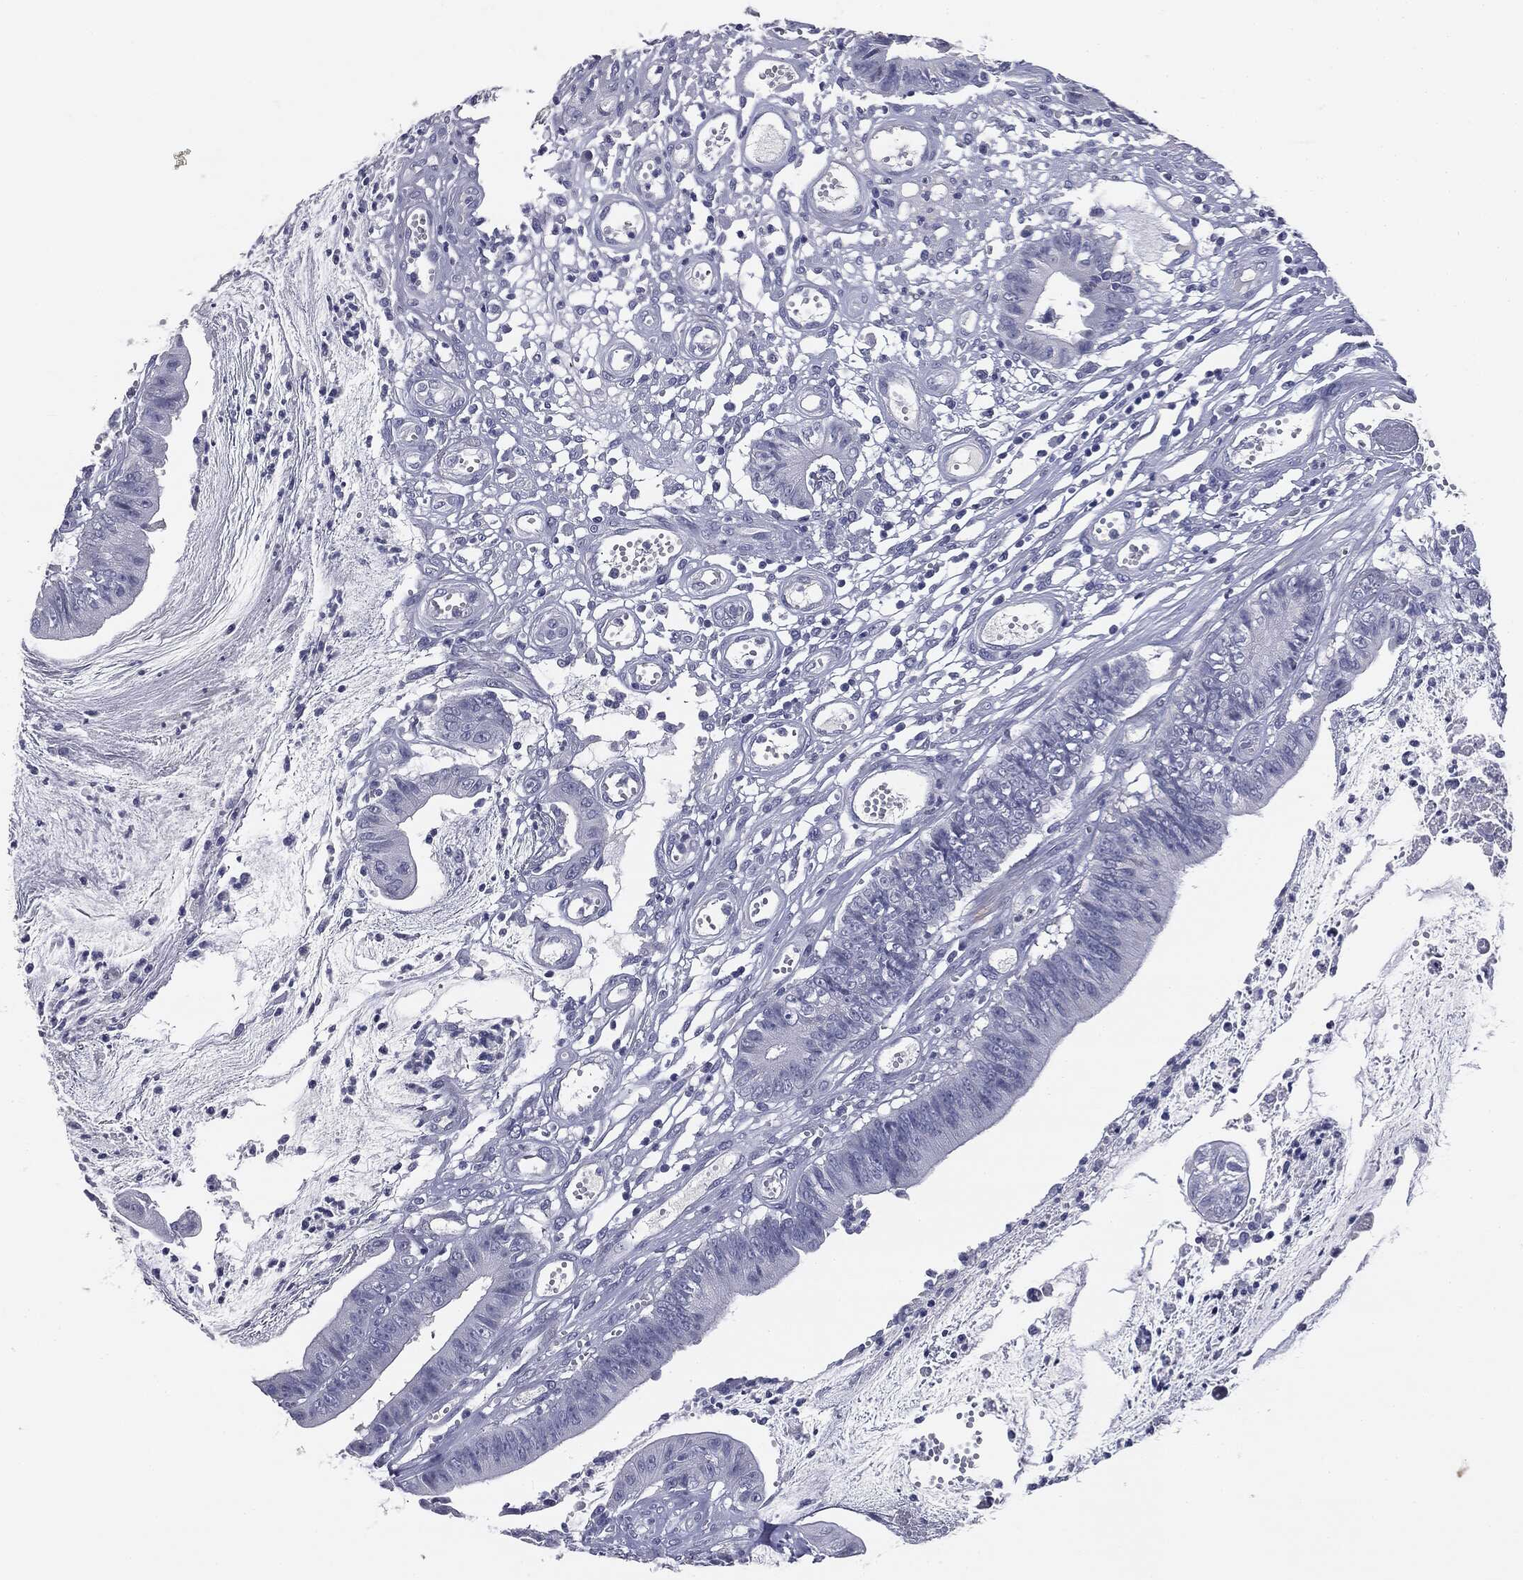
{"staining": {"intensity": "negative", "quantity": "none", "location": "none"}, "tissue": "colorectal cancer", "cell_type": "Tumor cells", "image_type": "cancer", "snomed": [{"axis": "morphology", "description": "Adenocarcinoma, NOS"}, {"axis": "topography", "description": "Colon"}], "caption": "Immunohistochemistry histopathology image of neoplastic tissue: human colorectal cancer stained with DAB (3,3'-diaminobenzidine) exhibits no significant protein staining in tumor cells. (Stains: DAB immunohistochemistry with hematoxylin counter stain, Microscopy: brightfield microscopy at high magnification).", "gene": "AFP", "patient": {"sex": "female", "age": 69}}